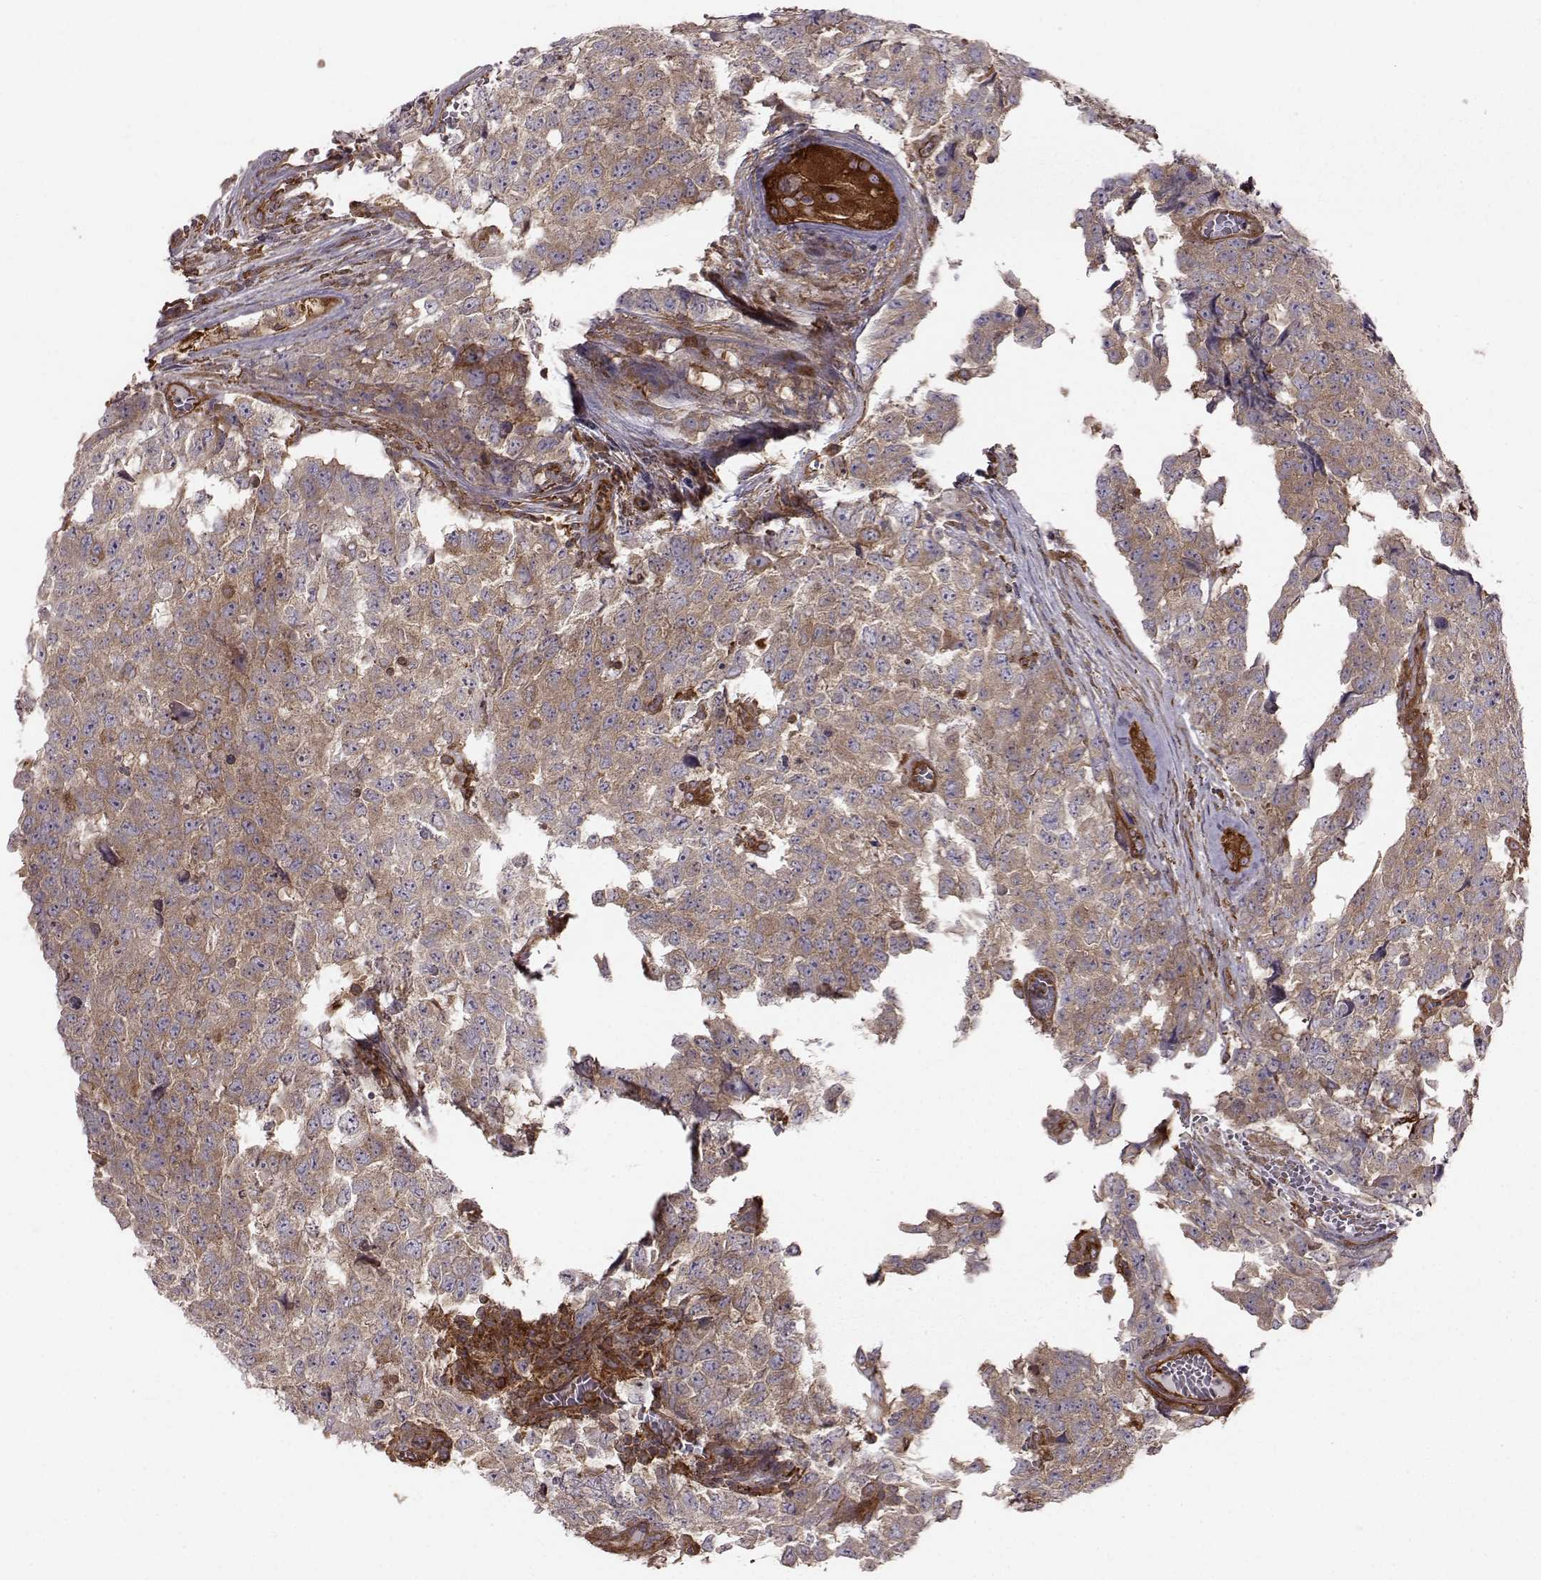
{"staining": {"intensity": "weak", "quantity": ">75%", "location": "cytoplasmic/membranous"}, "tissue": "testis cancer", "cell_type": "Tumor cells", "image_type": "cancer", "snomed": [{"axis": "morphology", "description": "Carcinoma, Embryonal, NOS"}, {"axis": "topography", "description": "Testis"}], "caption": "A photomicrograph of testis cancer (embryonal carcinoma) stained for a protein displays weak cytoplasmic/membranous brown staining in tumor cells.", "gene": "RABGAP1", "patient": {"sex": "male", "age": 23}}